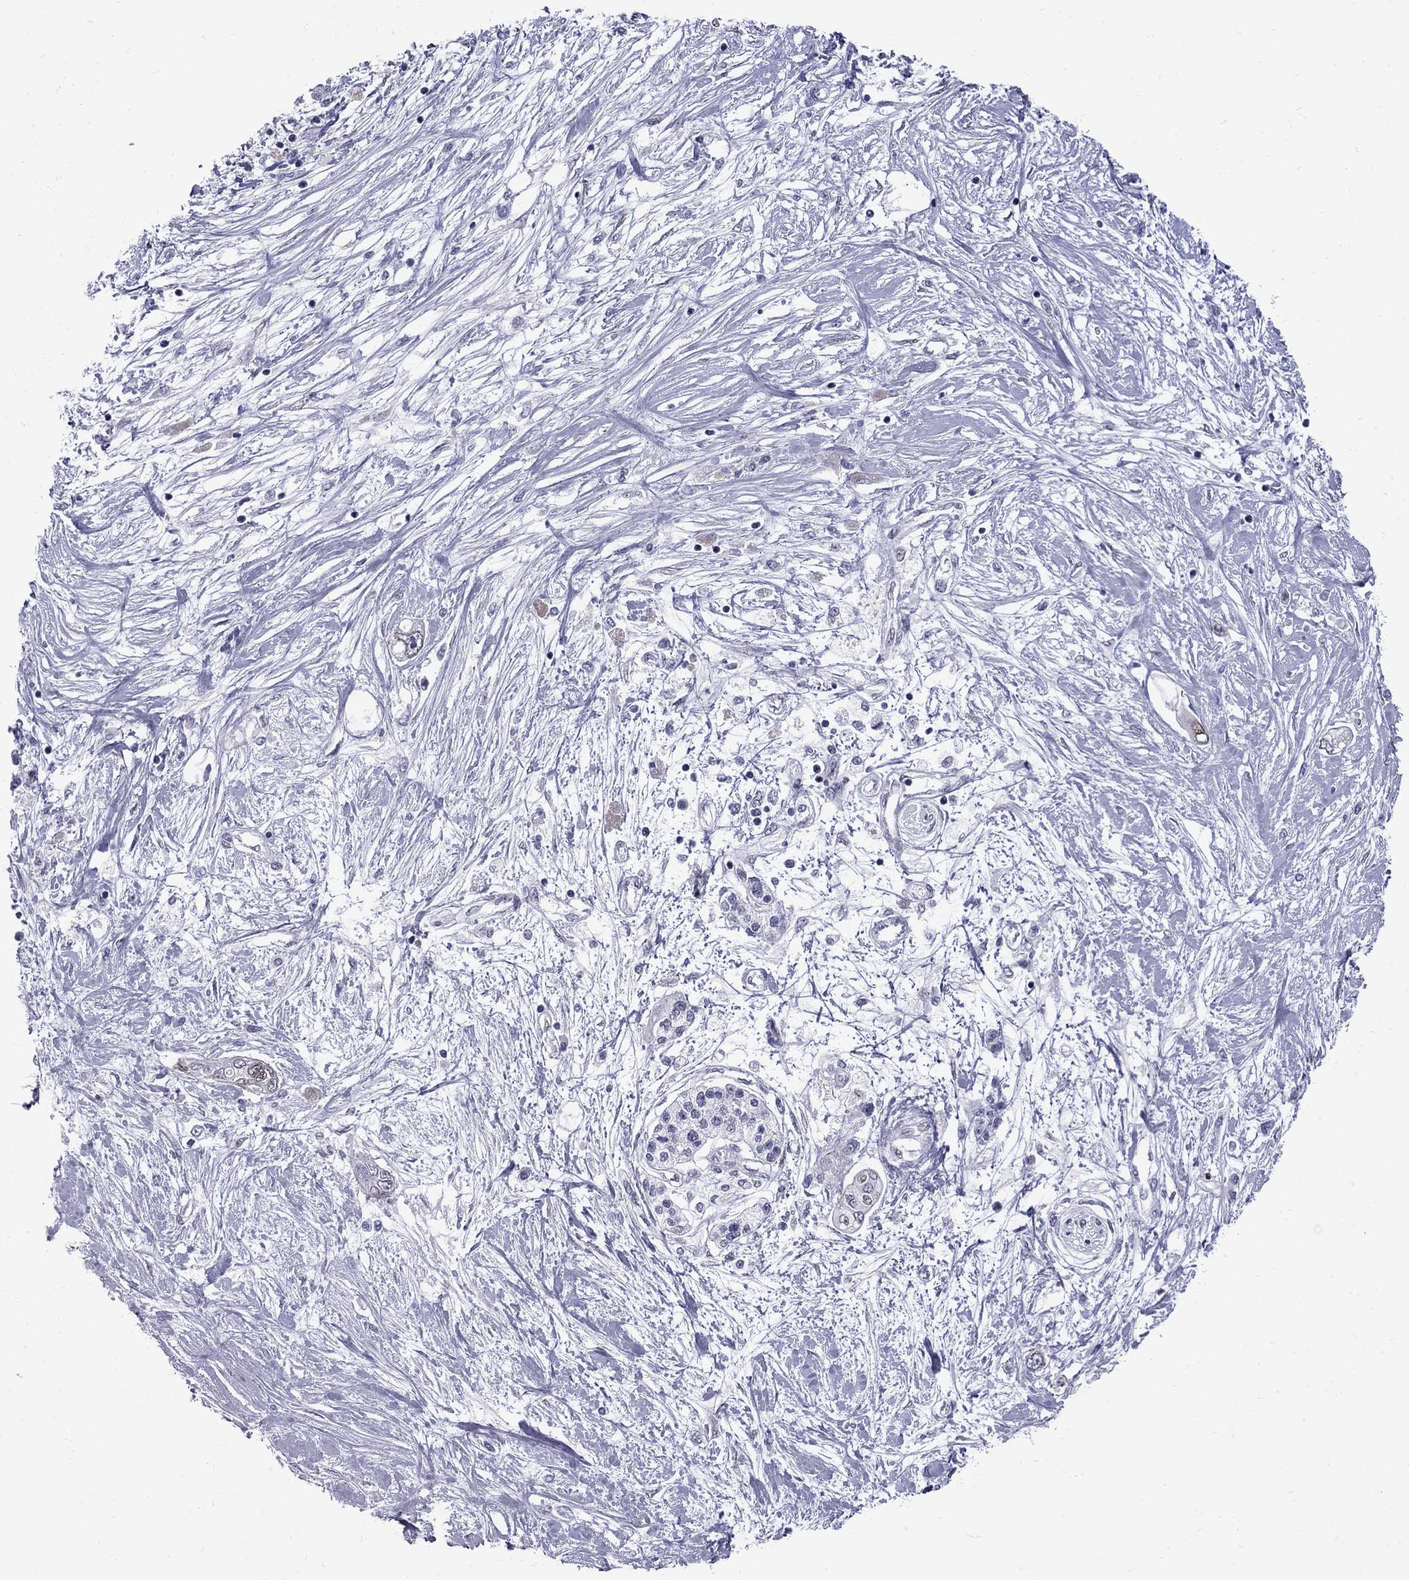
{"staining": {"intensity": "weak", "quantity": "<25%", "location": "nuclear"}, "tissue": "pancreatic cancer", "cell_type": "Tumor cells", "image_type": "cancer", "snomed": [{"axis": "morphology", "description": "Adenocarcinoma, NOS"}, {"axis": "topography", "description": "Pancreas"}], "caption": "Adenocarcinoma (pancreatic) was stained to show a protein in brown. There is no significant positivity in tumor cells.", "gene": "CLTCL1", "patient": {"sex": "female", "age": 77}}